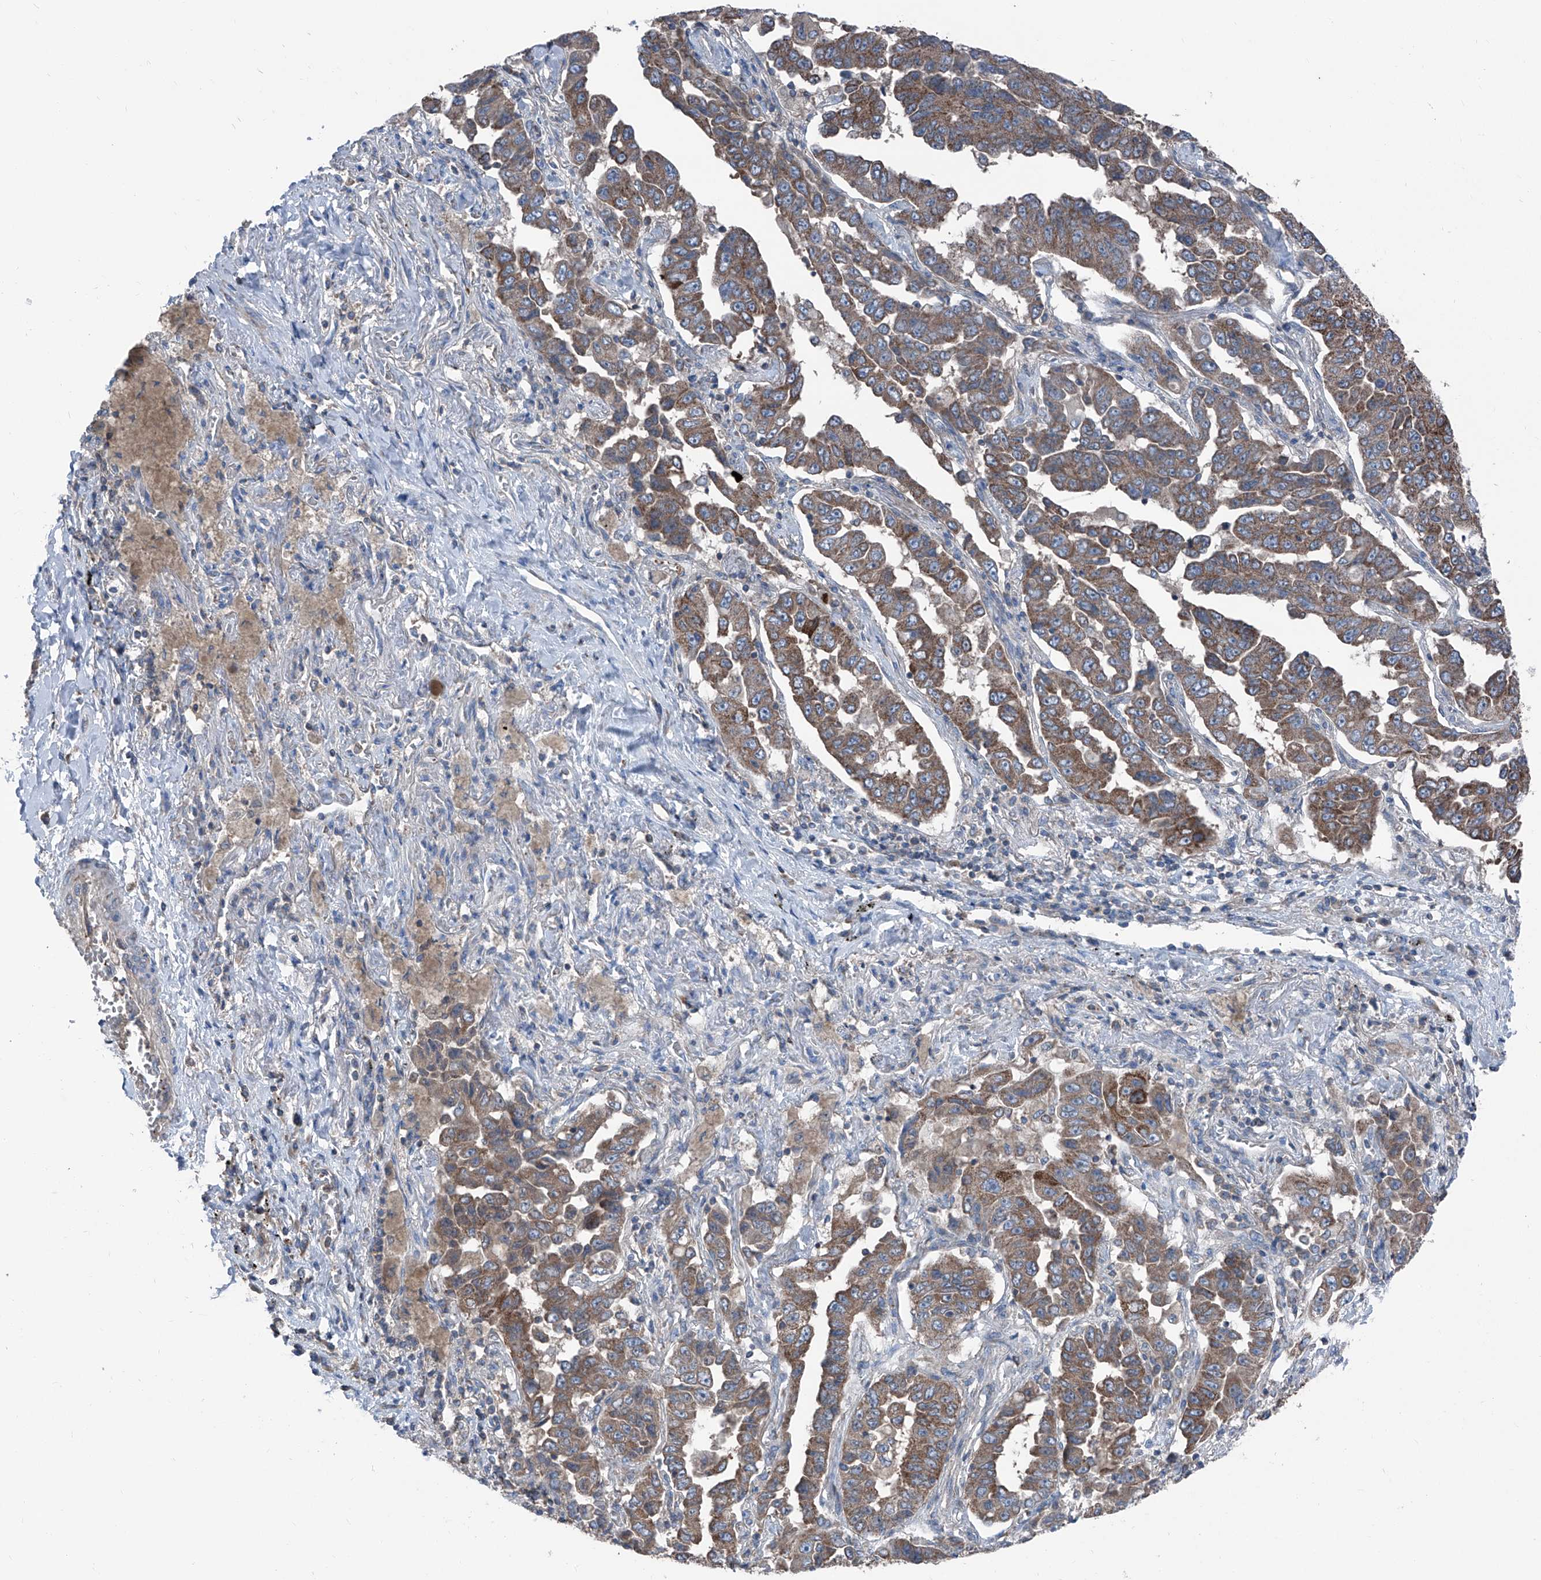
{"staining": {"intensity": "moderate", "quantity": ">75%", "location": "cytoplasmic/membranous"}, "tissue": "lung cancer", "cell_type": "Tumor cells", "image_type": "cancer", "snomed": [{"axis": "morphology", "description": "Adenocarcinoma, NOS"}, {"axis": "topography", "description": "Lung"}], "caption": "Lung cancer stained with immunohistochemistry displays moderate cytoplasmic/membranous staining in about >75% of tumor cells.", "gene": "GPAT3", "patient": {"sex": "female", "age": 51}}